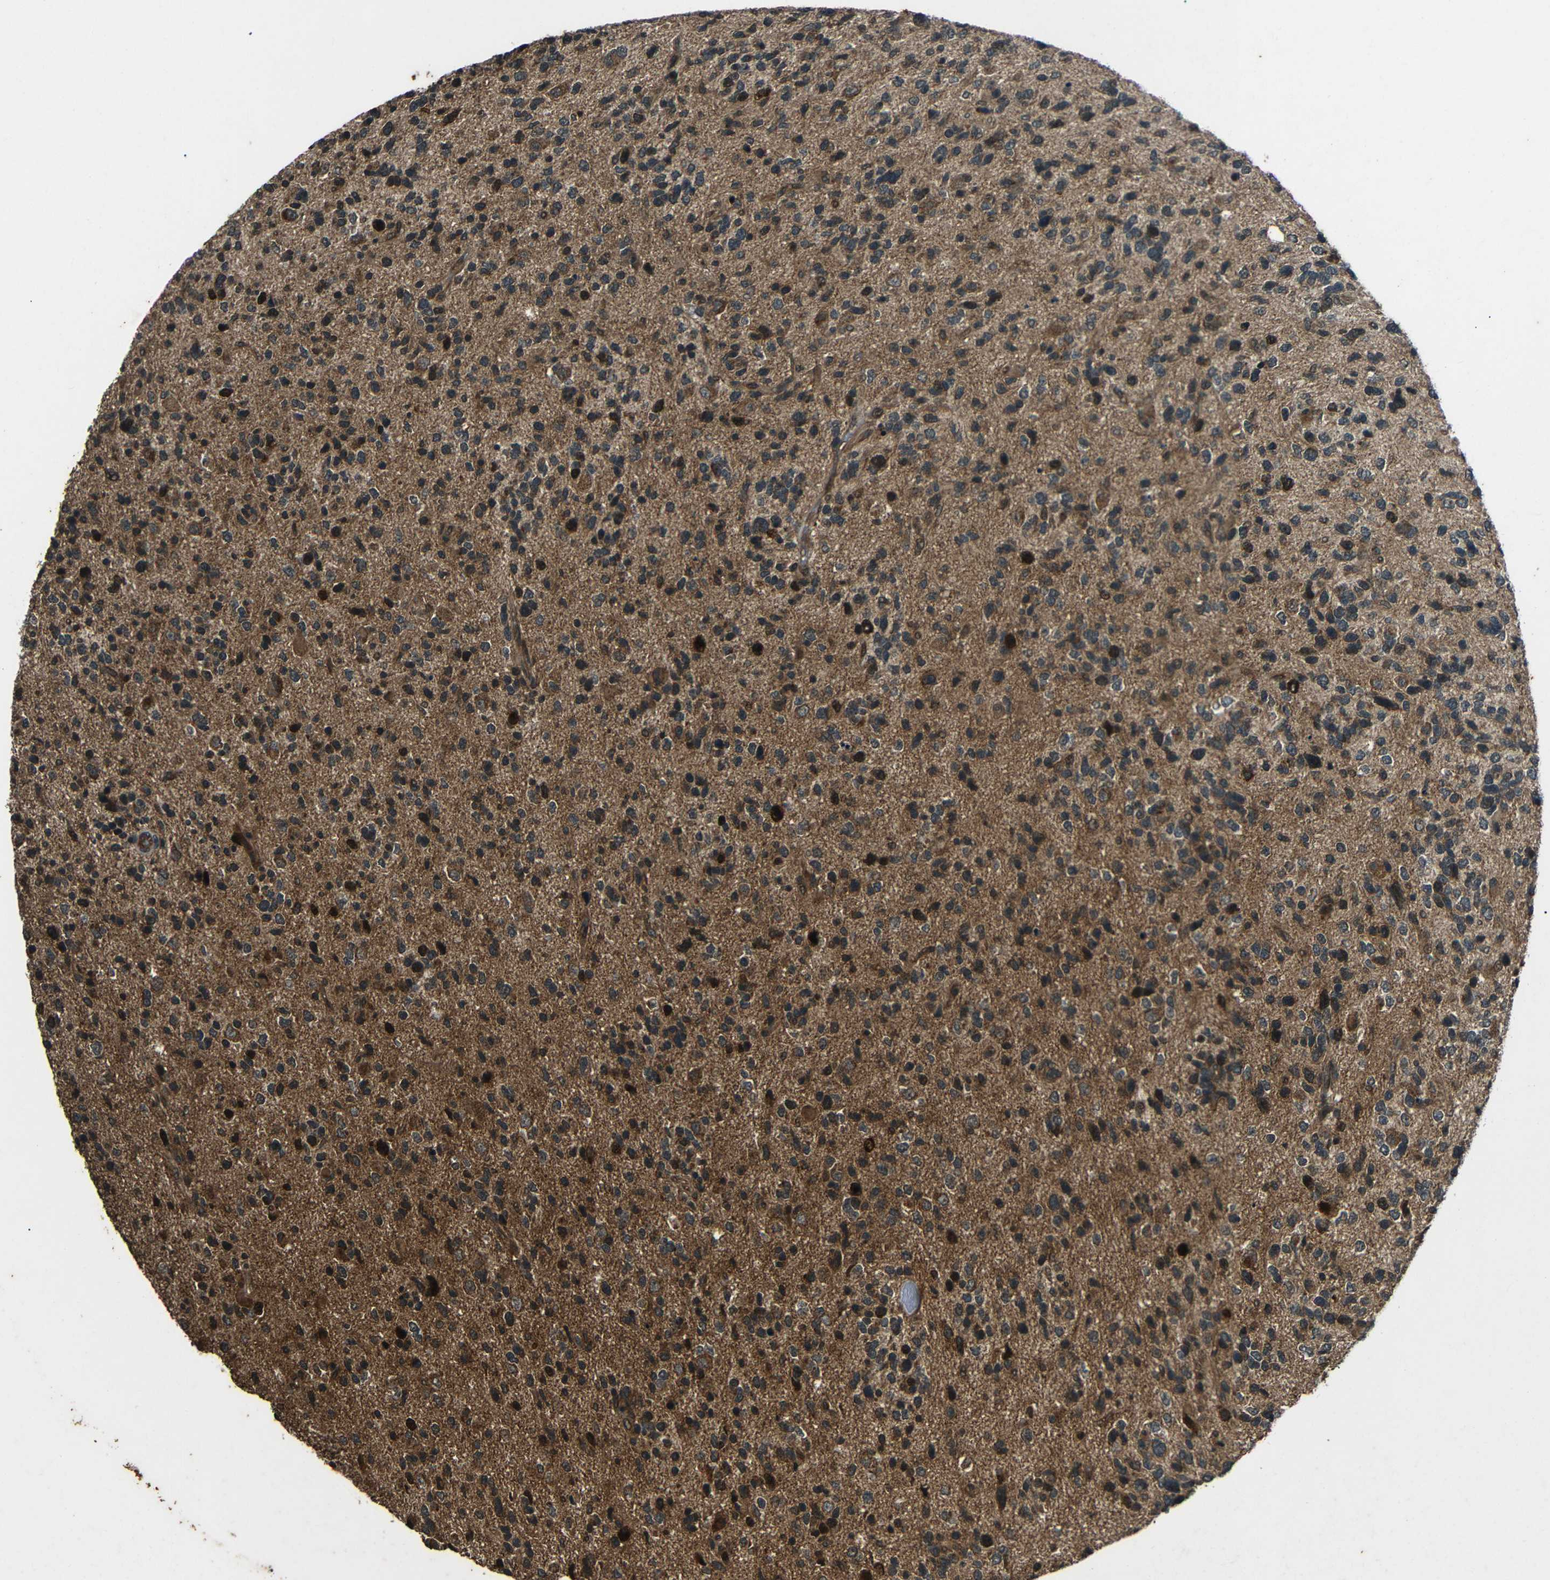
{"staining": {"intensity": "moderate", "quantity": ">75%", "location": "cytoplasmic/membranous,nuclear"}, "tissue": "glioma", "cell_type": "Tumor cells", "image_type": "cancer", "snomed": [{"axis": "morphology", "description": "Glioma, malignant, High grade"}, {"axis": "topography", "description": "Brain"}], "caption": "A high-resolution image shows immunohistochemistry (IHC) staining of glioma, which demonstrates moderate cytoplasmic/membranous and nuclear staining in approximately >75% of tumor cells. (Brightfield microscopy of DAB IHC at high magnification).", "gene": "PLK2", "patient": {"sex": "female", "age": 58}}